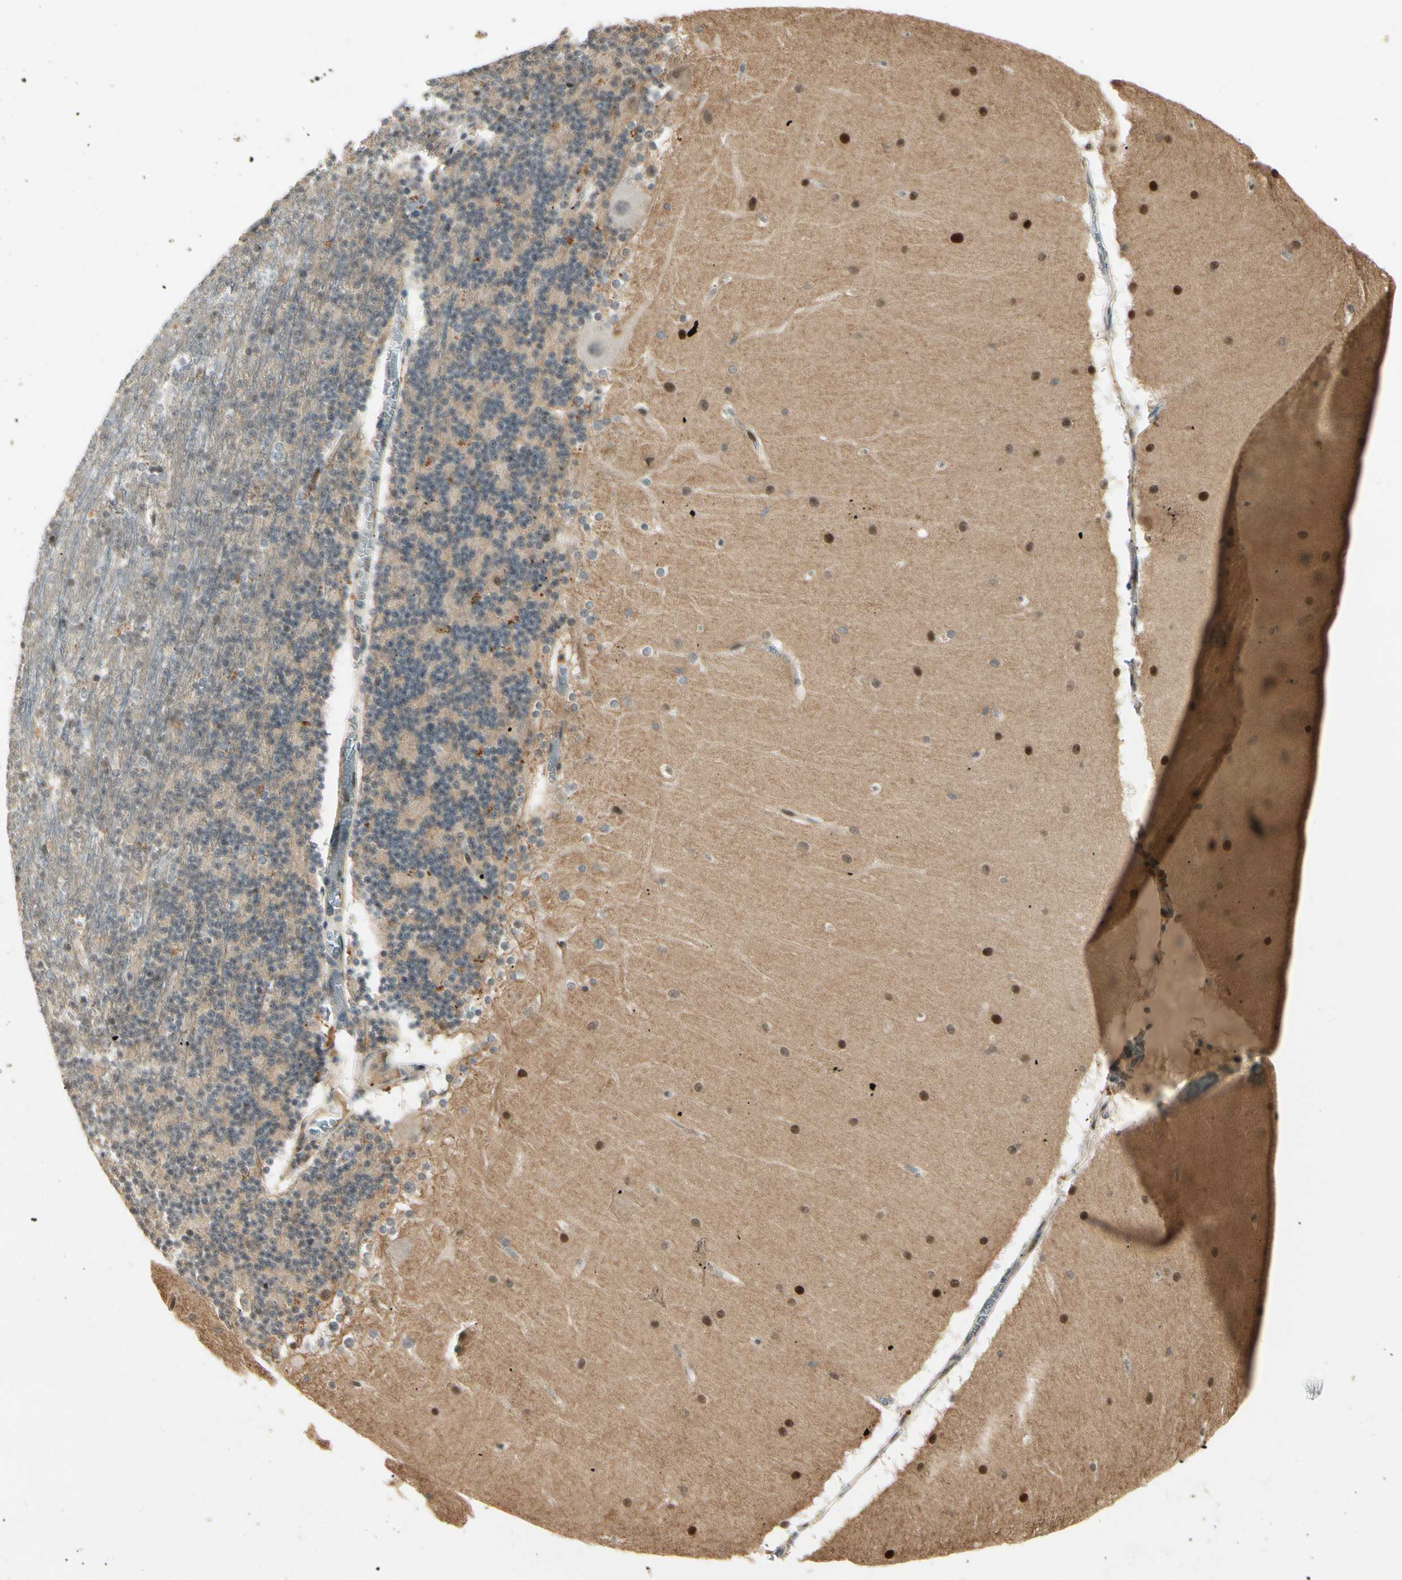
{"staining": {"intensity": "weak", "quantity": "<25%", "location": "nuclear"}, "tissue": "cerebellum", "cell_type": "Cells in granular layer", "image_type": "normal", "snomed": [{"axis": "morphology", "description": "Normal tissue, NOS"}, {"axis": "topography", "description": "Cerebellum"}], "caption": "IHC of benign human cerebellum demonstrates no expression in cells in granular layer. (Immunohistochemistry (ihc), brightfield microscopy, high magnification).", "gene": "FNDC3B", "patient": {"sex": "female", "age": 19}}